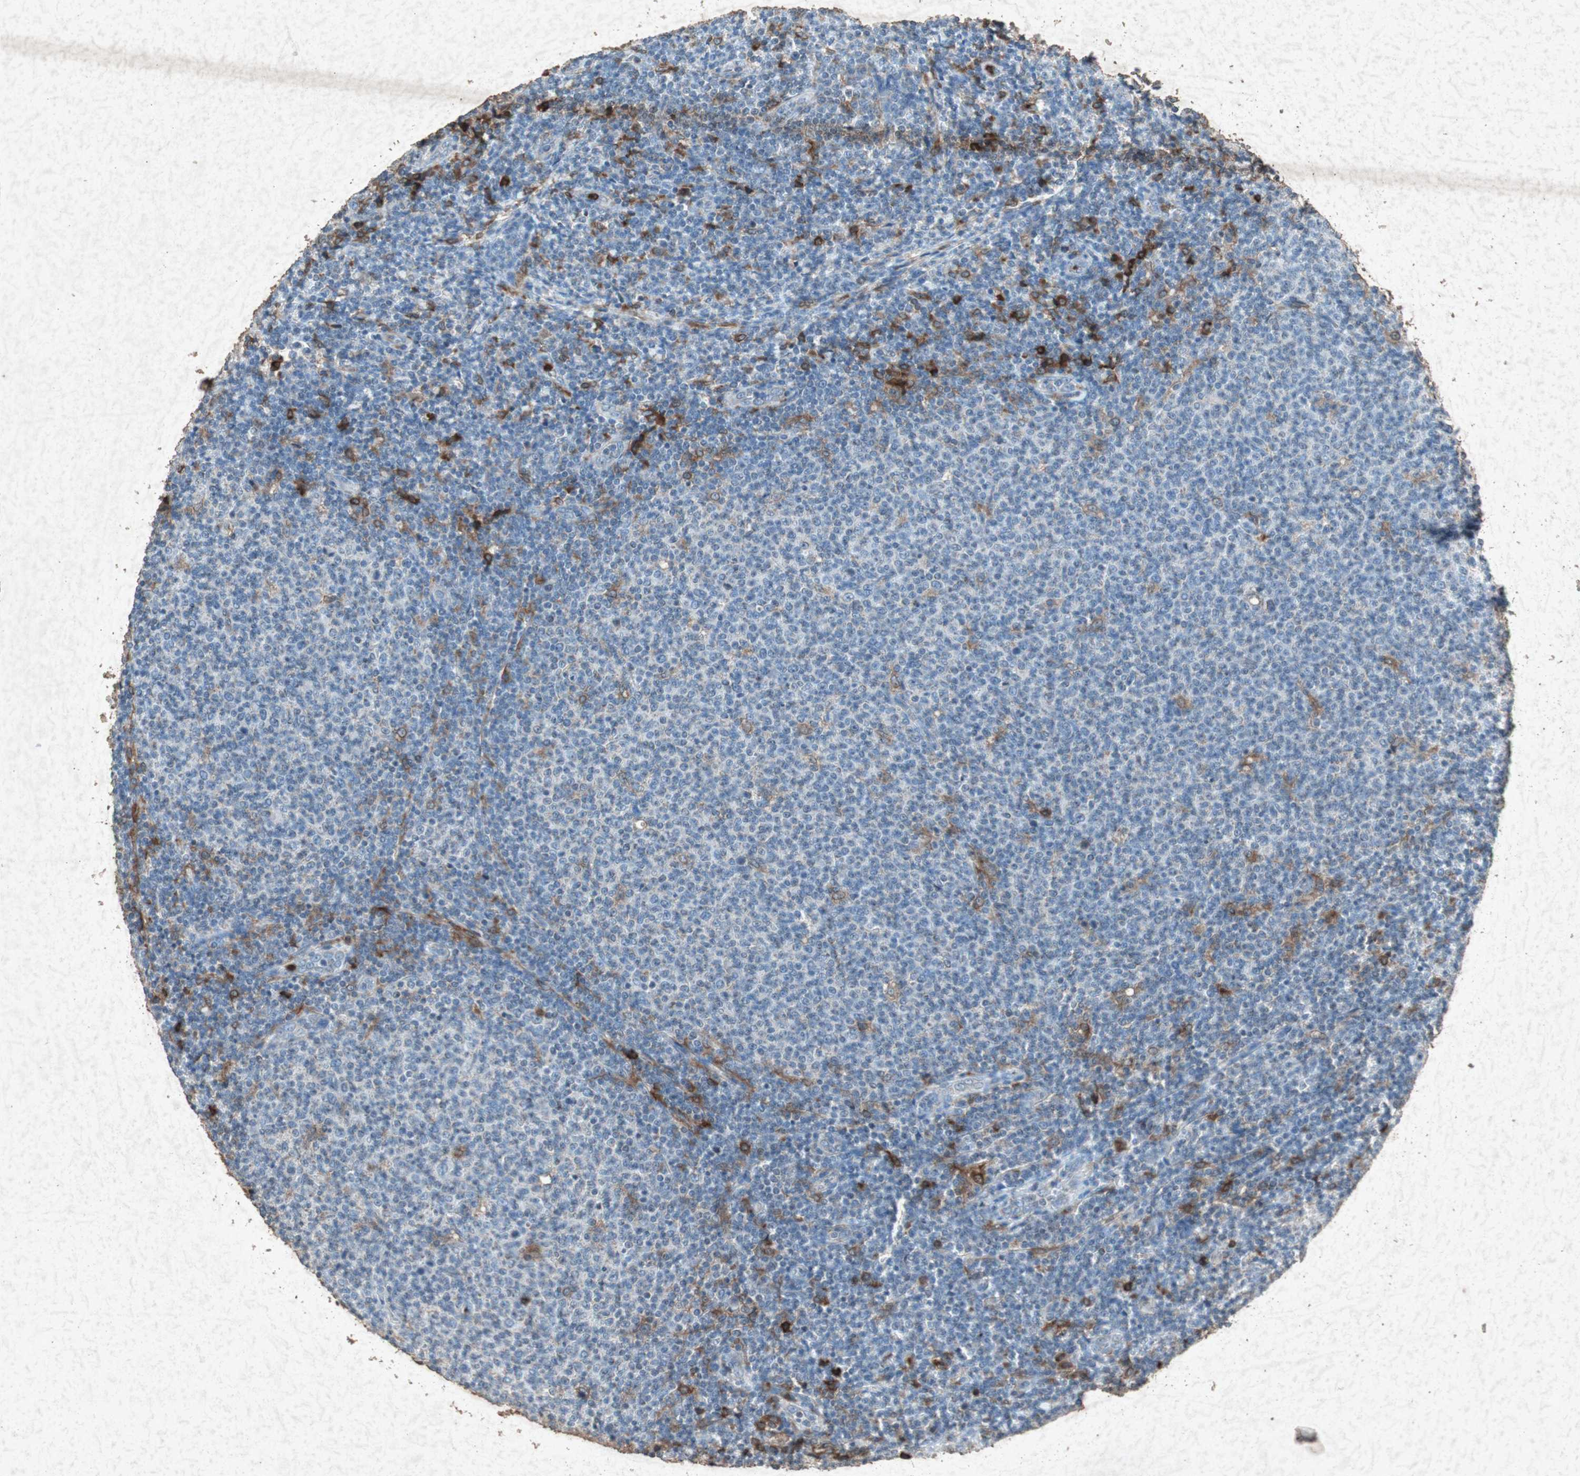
{"staining": {"intensity": "negative", "quantity": "none", "location": "none"}, "tissue": "lymphoma", "cell_type": "Tumor cells", "image_type": "cancer", "snomed": [{"axis": "morphology", "description": "Malignant lymphoma, non-Hodgkin's type, Low grade"}, {"axis": "topography", "description": "Lymph node"}], "caption": "IHC photomicrograph of low-grade malignant lymphoma, non-Hodgkin's type stained for a protein (brown), which displays no staining in tumor cells. (DAB (3,3'-diaminobenzidine) immunohistochemistry (IHC) visualized using brightfield microscopy, high magnification).", "gene": "TYROBP", "patient": {"sex": "male", "age": 66}}